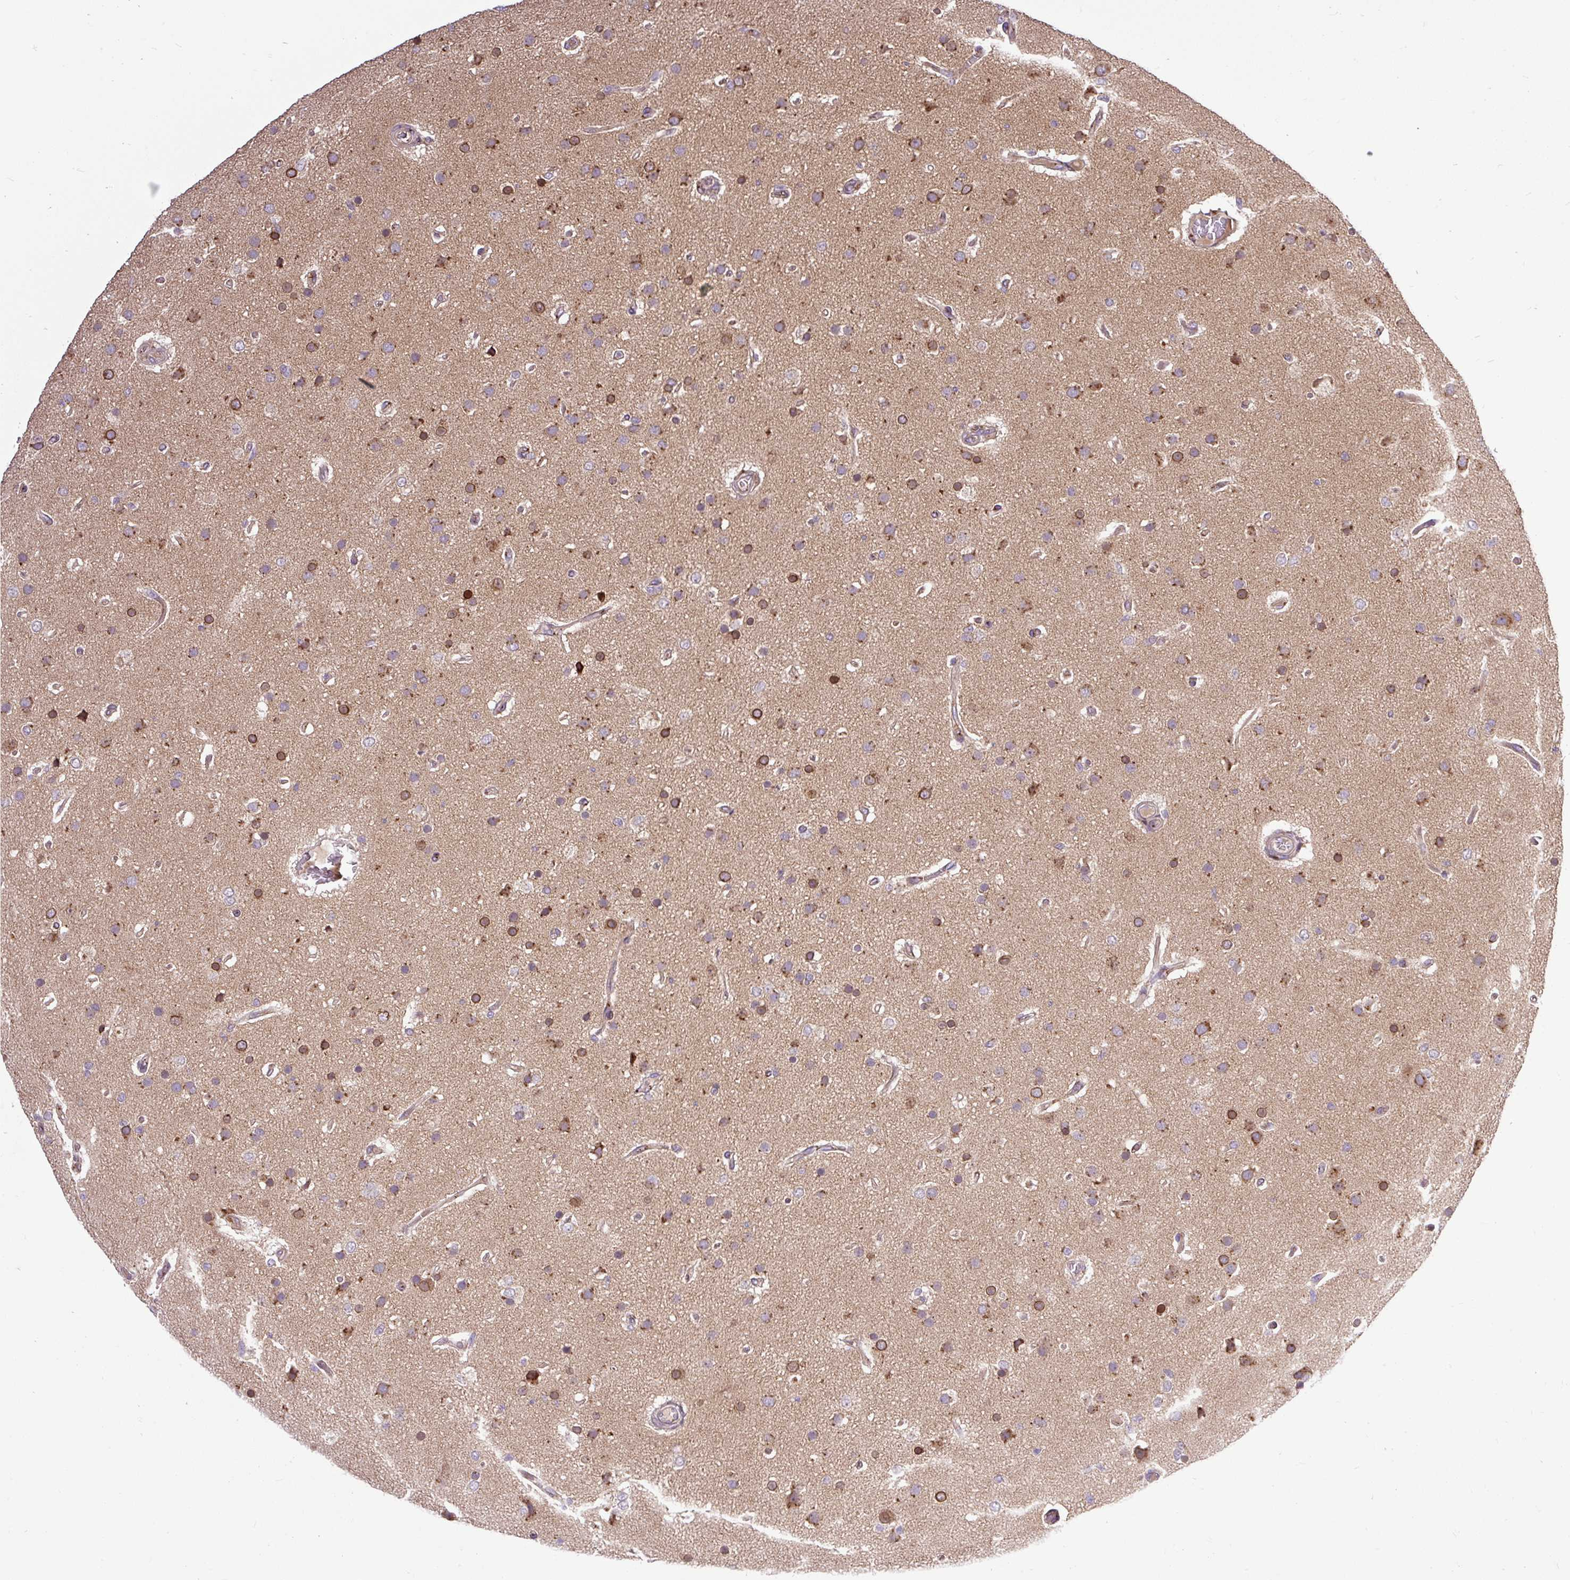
{"staining": {"intensity": "strong", "quantity": "<25%", "location": "cytoplasmic/membranous"}, "tissue": "glioma", "cell_type": "Tumor cells", "image_type": "cancer", "snomed": [{"axis": "morphology", "description": "Glioma, malignant, High grade"}, {"axis": "topography", "description": "Brain"}], "caption": "Glioma was stained to show a protein in brown. There is medium levels of strong cytoplasmic/membranous positivity in approximately <25% of tumor cells.", "gene": "MSMP", "patient": {"sex": "female", "age": 74}}